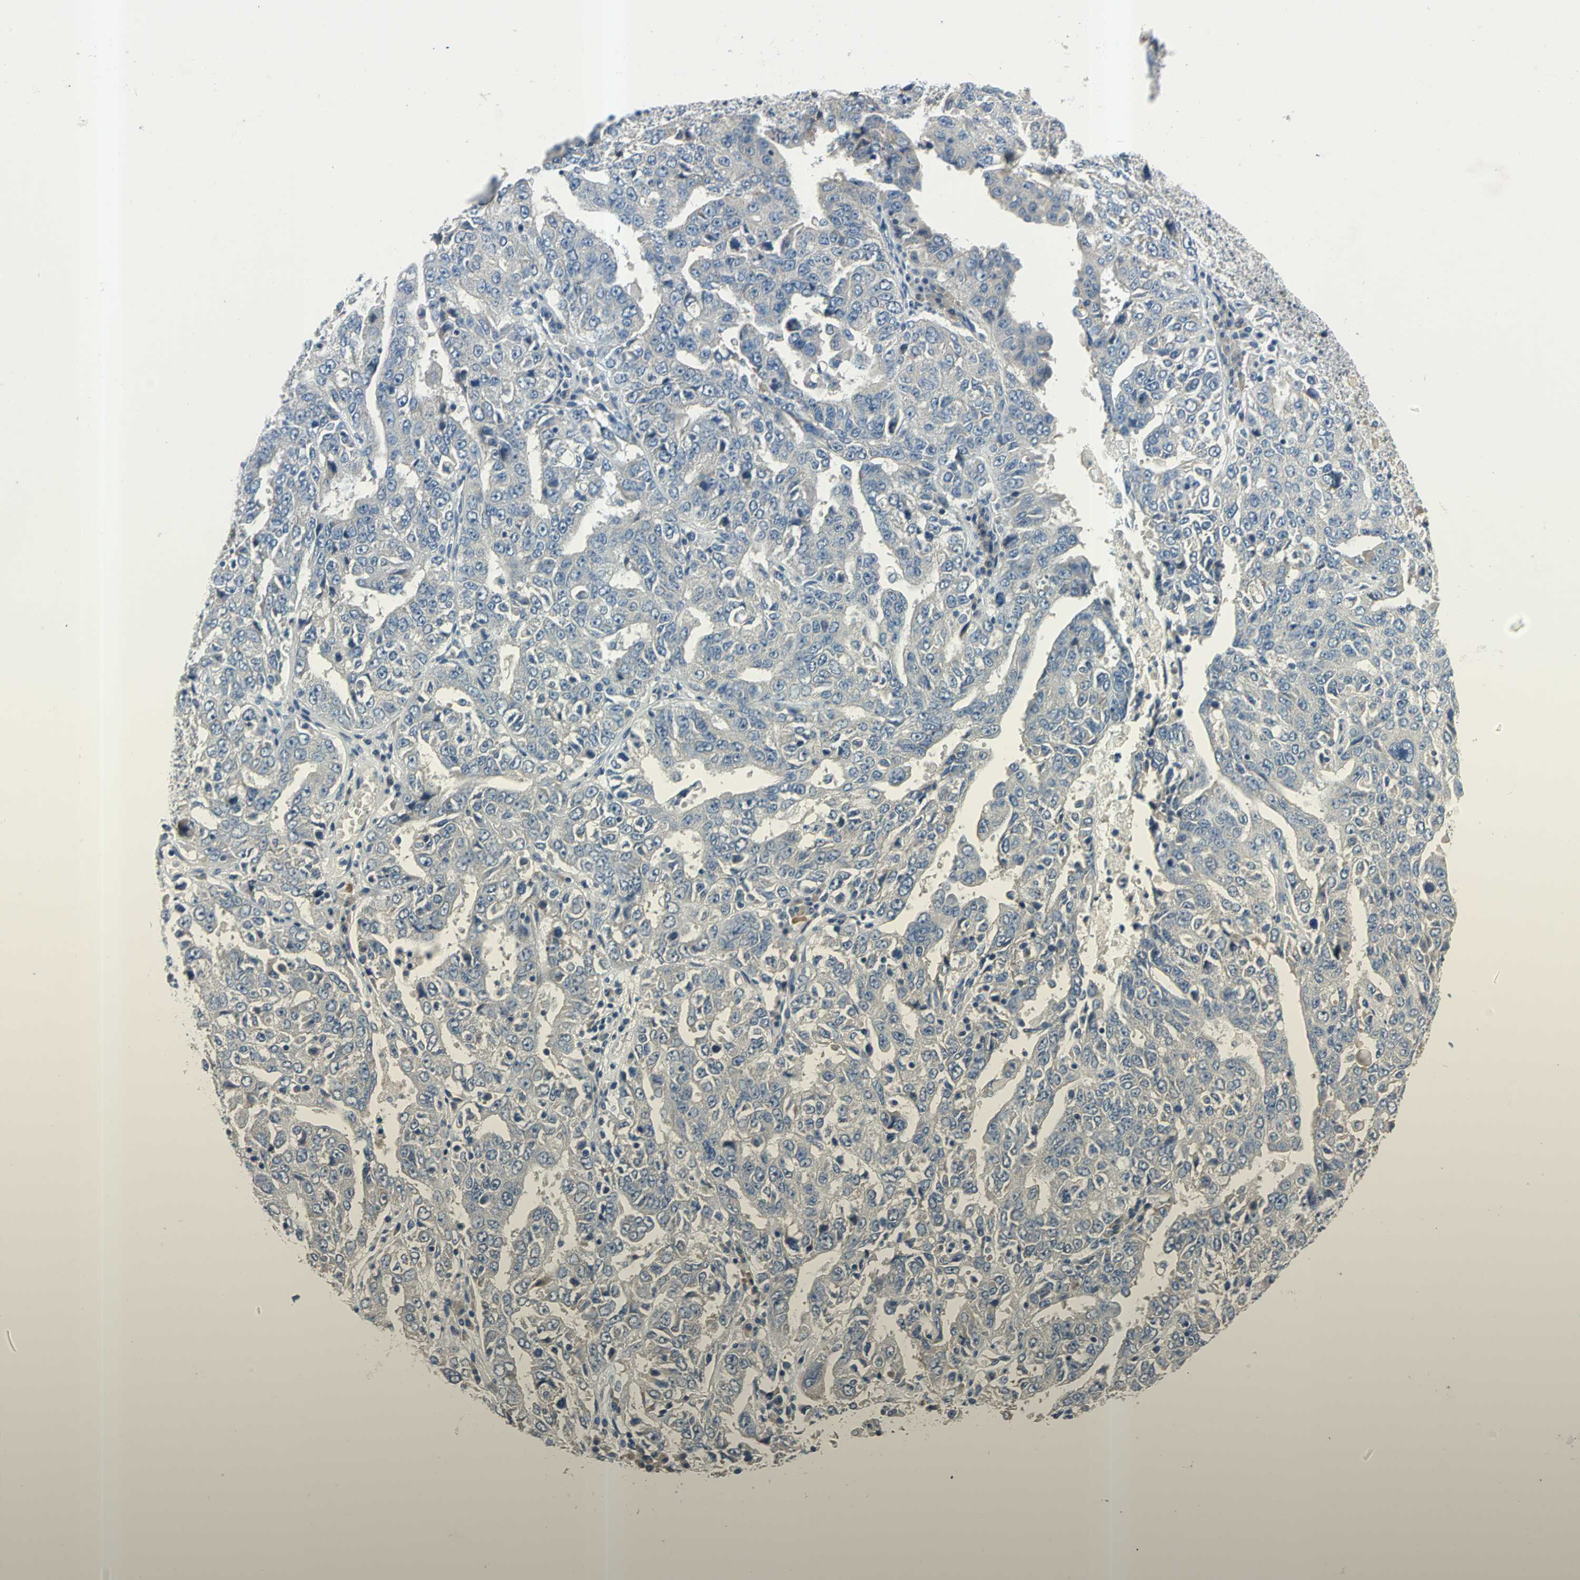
{"staining": {"intensity": "negative", "quantity": "none", "location": "none"}, "tissue": "ovarian cancer", "cell_type": "Tumor cells", "image_type": "cancer", "snomed": [{"axis": "morphology", "description": "Carcinoma, endometroid"}, {"axis": "topography", "description": "Ovary"}], "caption": "Image shows no significant protein positivity in tumor cells of endometroid carcinoma (ovarian). The staining was performed using DAB to visualize the protein expression in brown, while the nuclei were stained in blue with hematoxylin (Magnification: 20x).", "gene": "SLC16A7", "patient": {"sex": "female", "age": 62}}